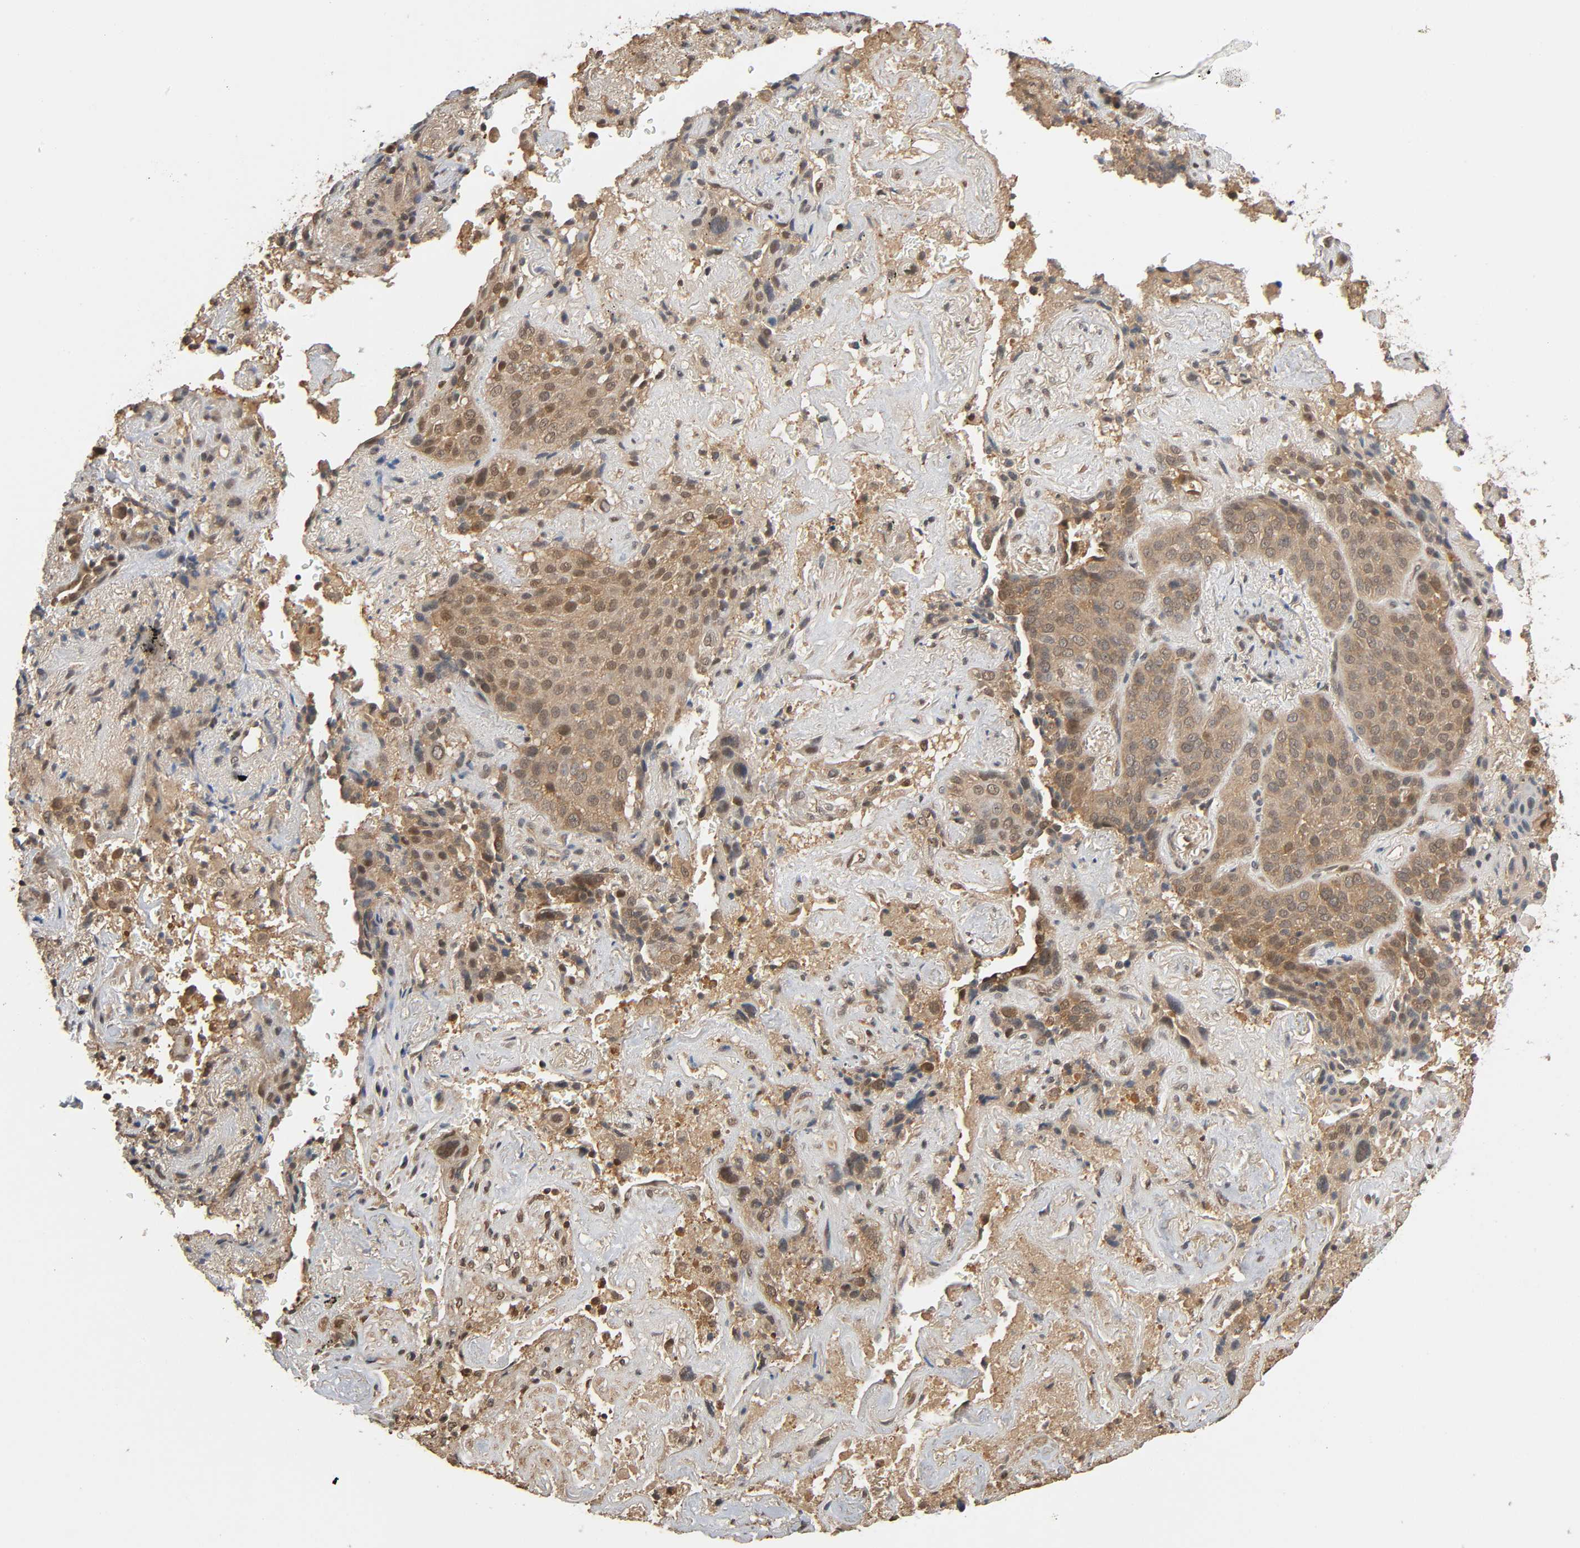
{"staining": {"intensity": "moderate", "quantity": "25%-75%", "location": "cytoplasmic/membranous,nuclear"}, "tissue": "lung cancer", "cell_type": "Tumor cells", "image_type": "cancer", "snomed": [{"axis": "morphology", "description": "Squamous cell carcinoma, NOS"}, {"axis": "topography", "description": "Lung"}], "caption": "Lung cancer stained with a brown dye reveals moderate cytoplasmic/membranous and nuclear positive staining in about 25%-75% of tumor cells.", "gene": "NEDD8", "patient": {"sex": "male", "age": 54}}